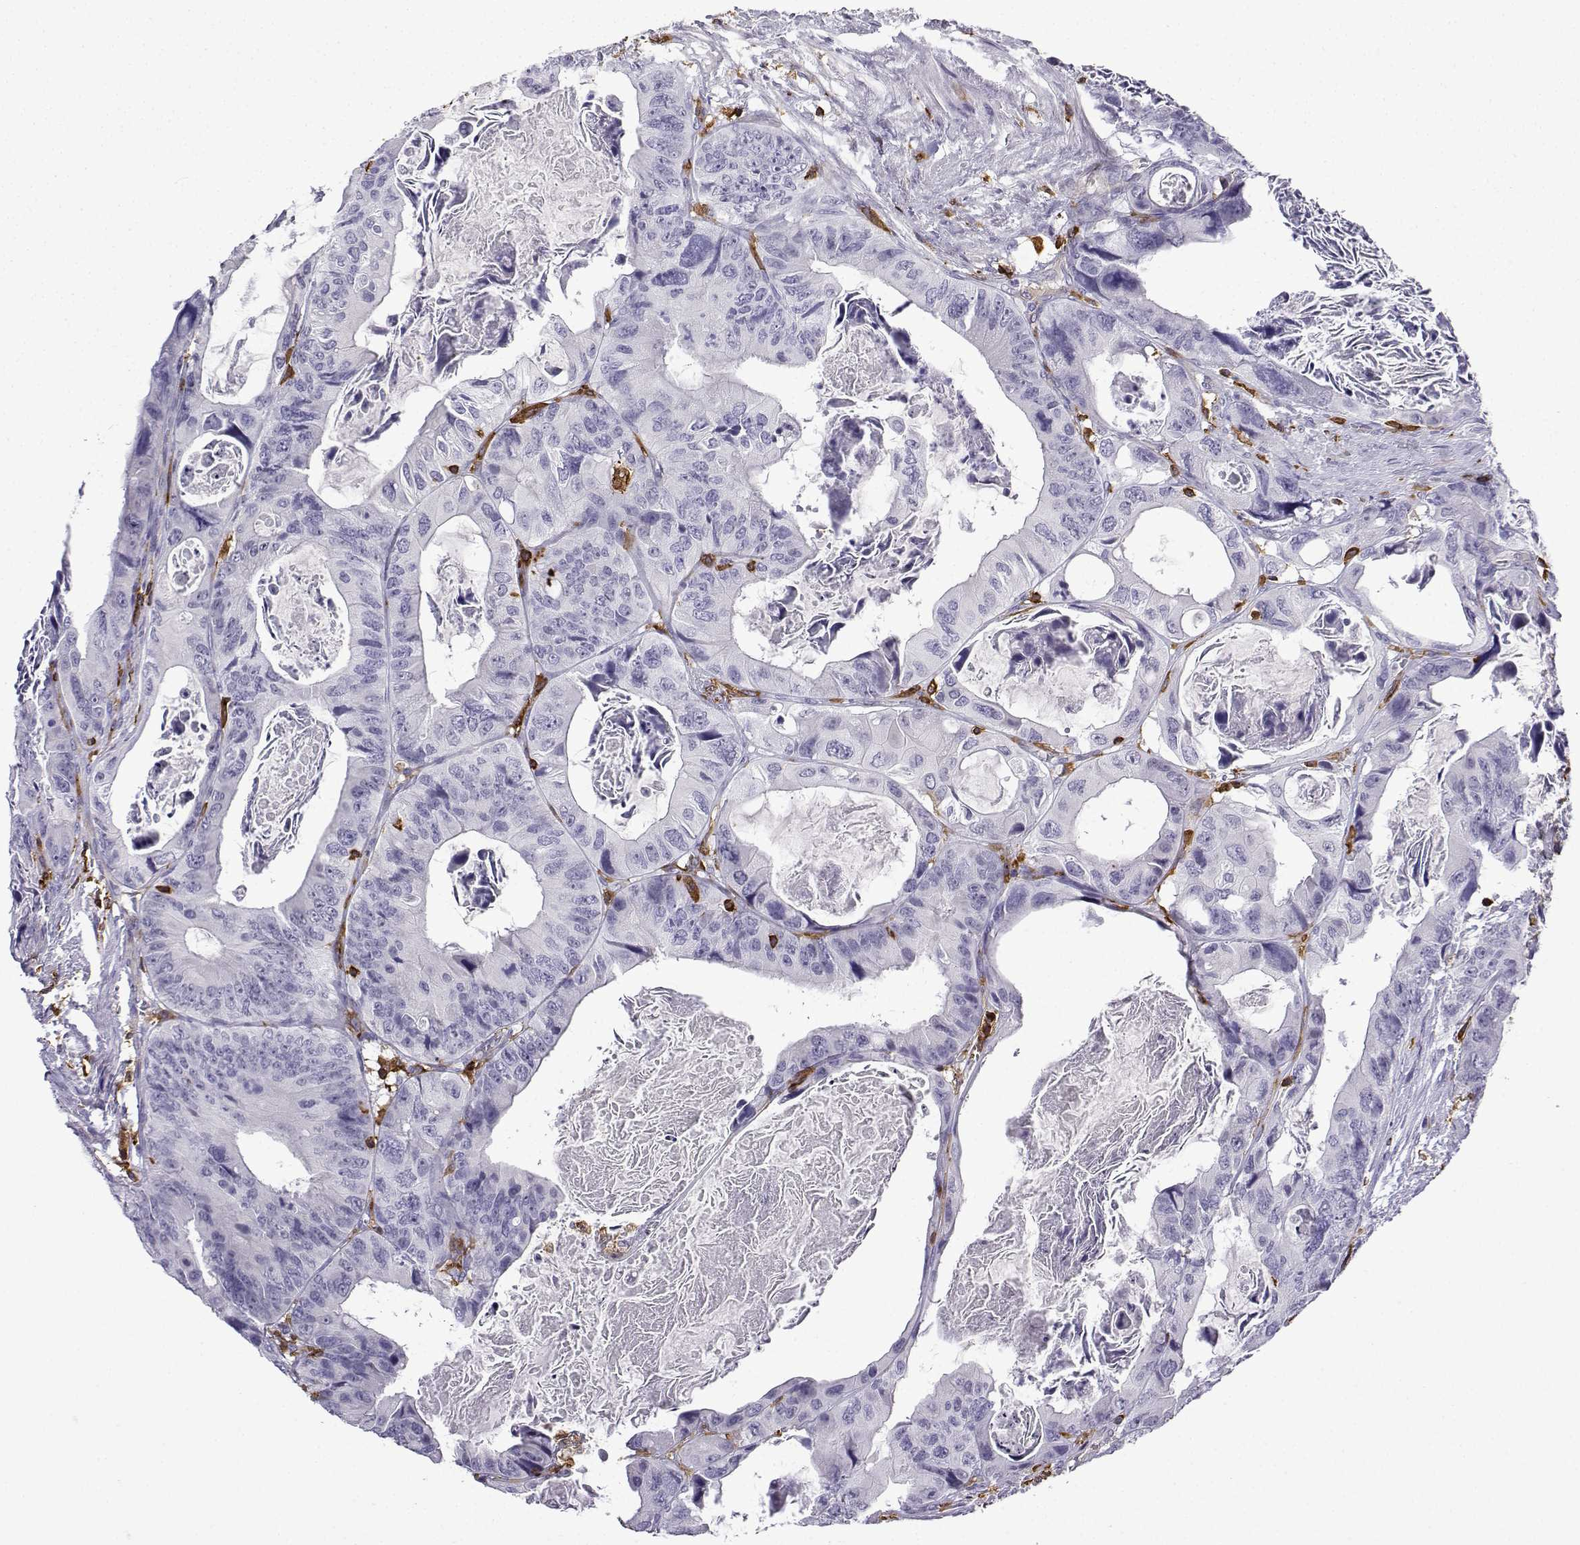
{"staining": {"intensity": "negative", "quantity": "none", "location": "none"}, "tissue": "colorectal cancer", "cell_type": "Tumor cells", "image_type": "cancer", "snomed": [{"axis": "morphology", "description": "Adenocarcinoma, NOS"}, {"axis": "topography", "description": "Rectum"}], "caption": "This is an IHC histopathology image of colorectal cancer. There is no staining in tumor cells.", "gene": "DOCK10", "patient": {"sex": "male", "age": 64}}